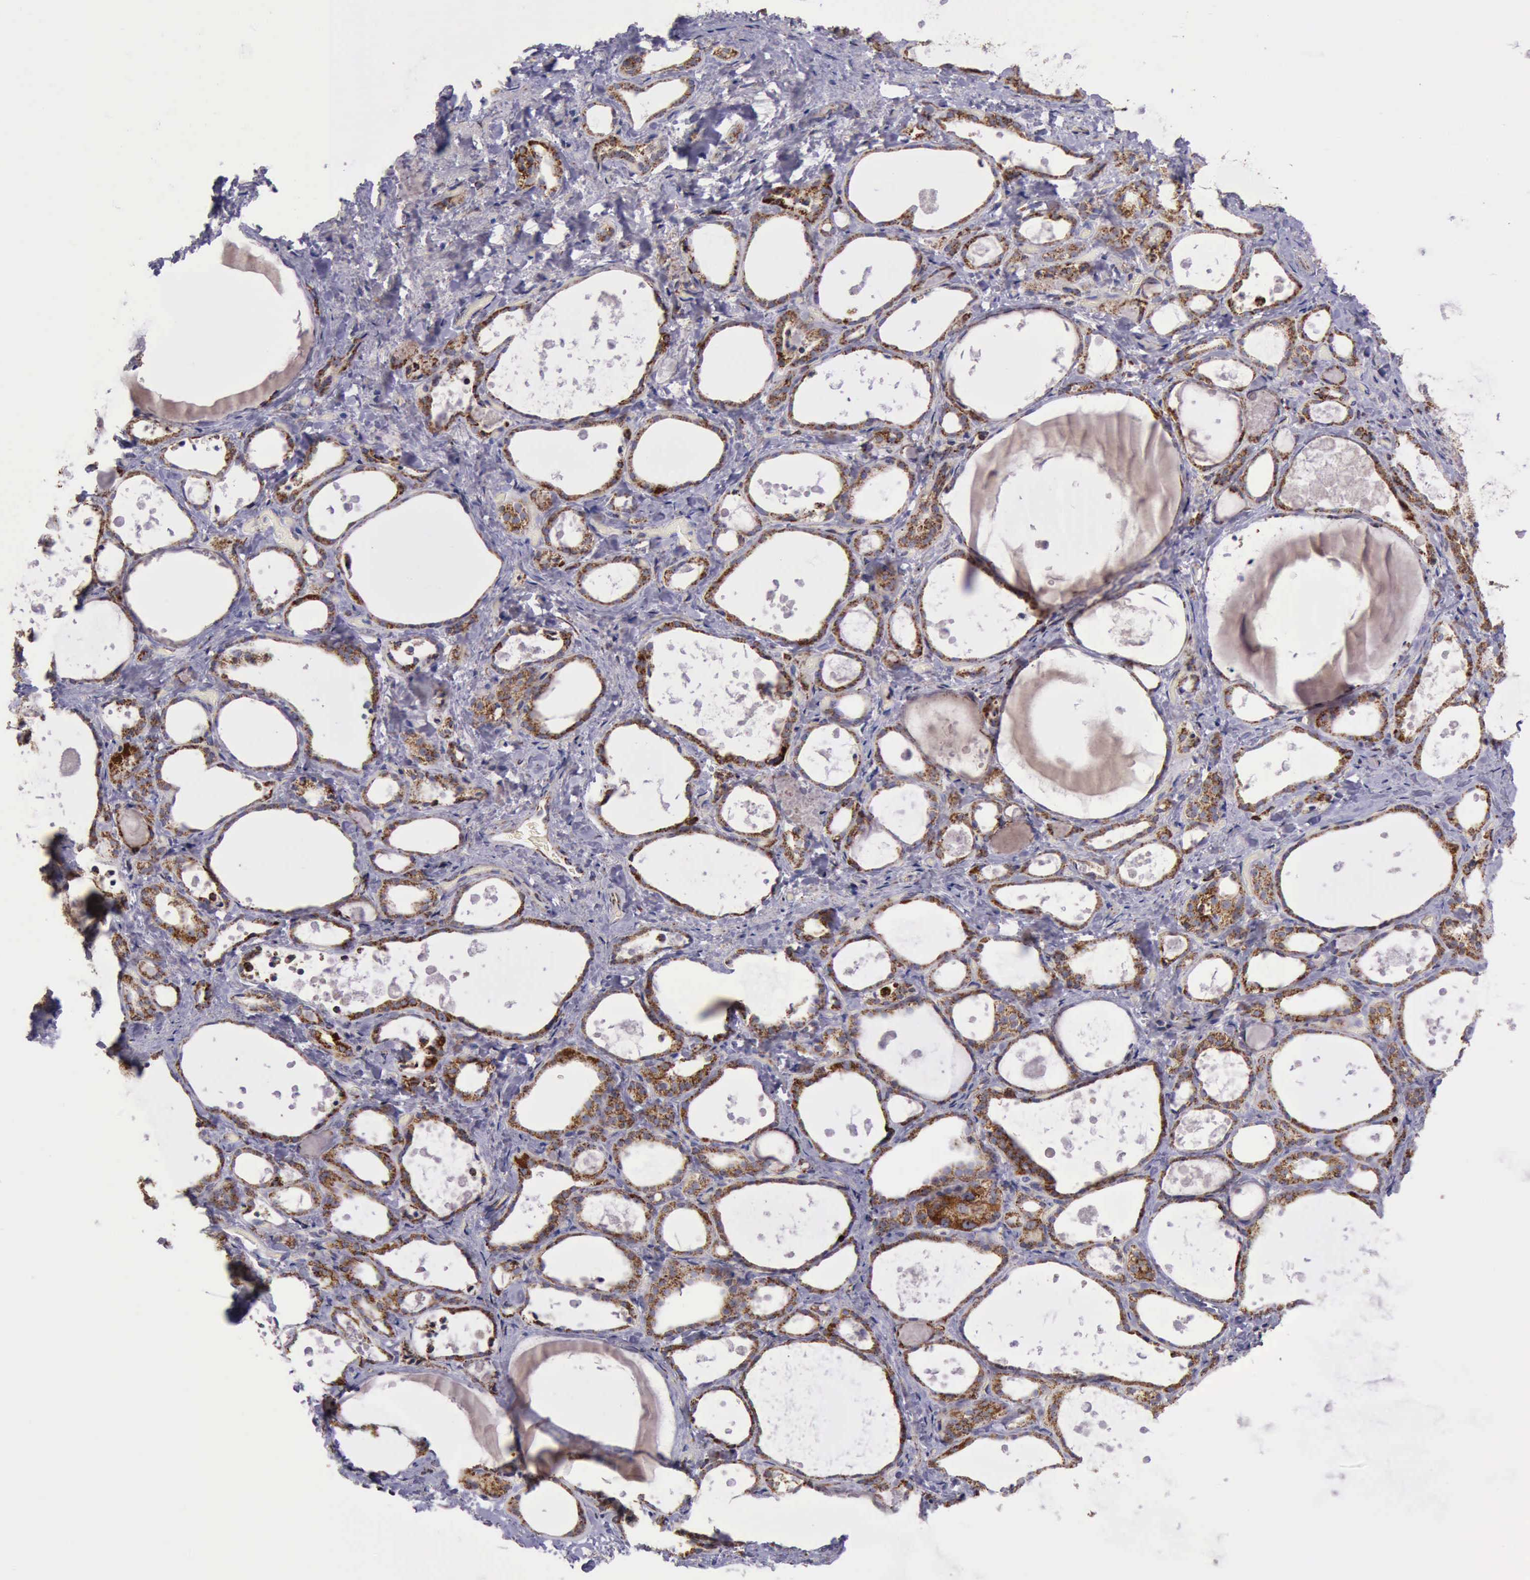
{"staining": {"intensity": "moderate", "quantity": ">75%", "location": "cytoplasmic/membranous"}, "tissue": "thyroid gland", "cell_type": "Glandular cells", "image_type": "normal", "snomed": [{"axis": "morphology", "description": "Normal tissue, NOS"}, {"axis": "topography", "description": "Thyroid gland"}], "caption": "Thyroid gland stained for a protein reveals moderate cytoplasmic/membranous positivity in glandular cells. (Stains: DAB (3,3'-diaminobenzidine) in brown, nuclei in blue, Microscopy: brightfield microscopy at high magnification).", "gene": "TXN2", "patient": {"sex": "female", "age": 75}}